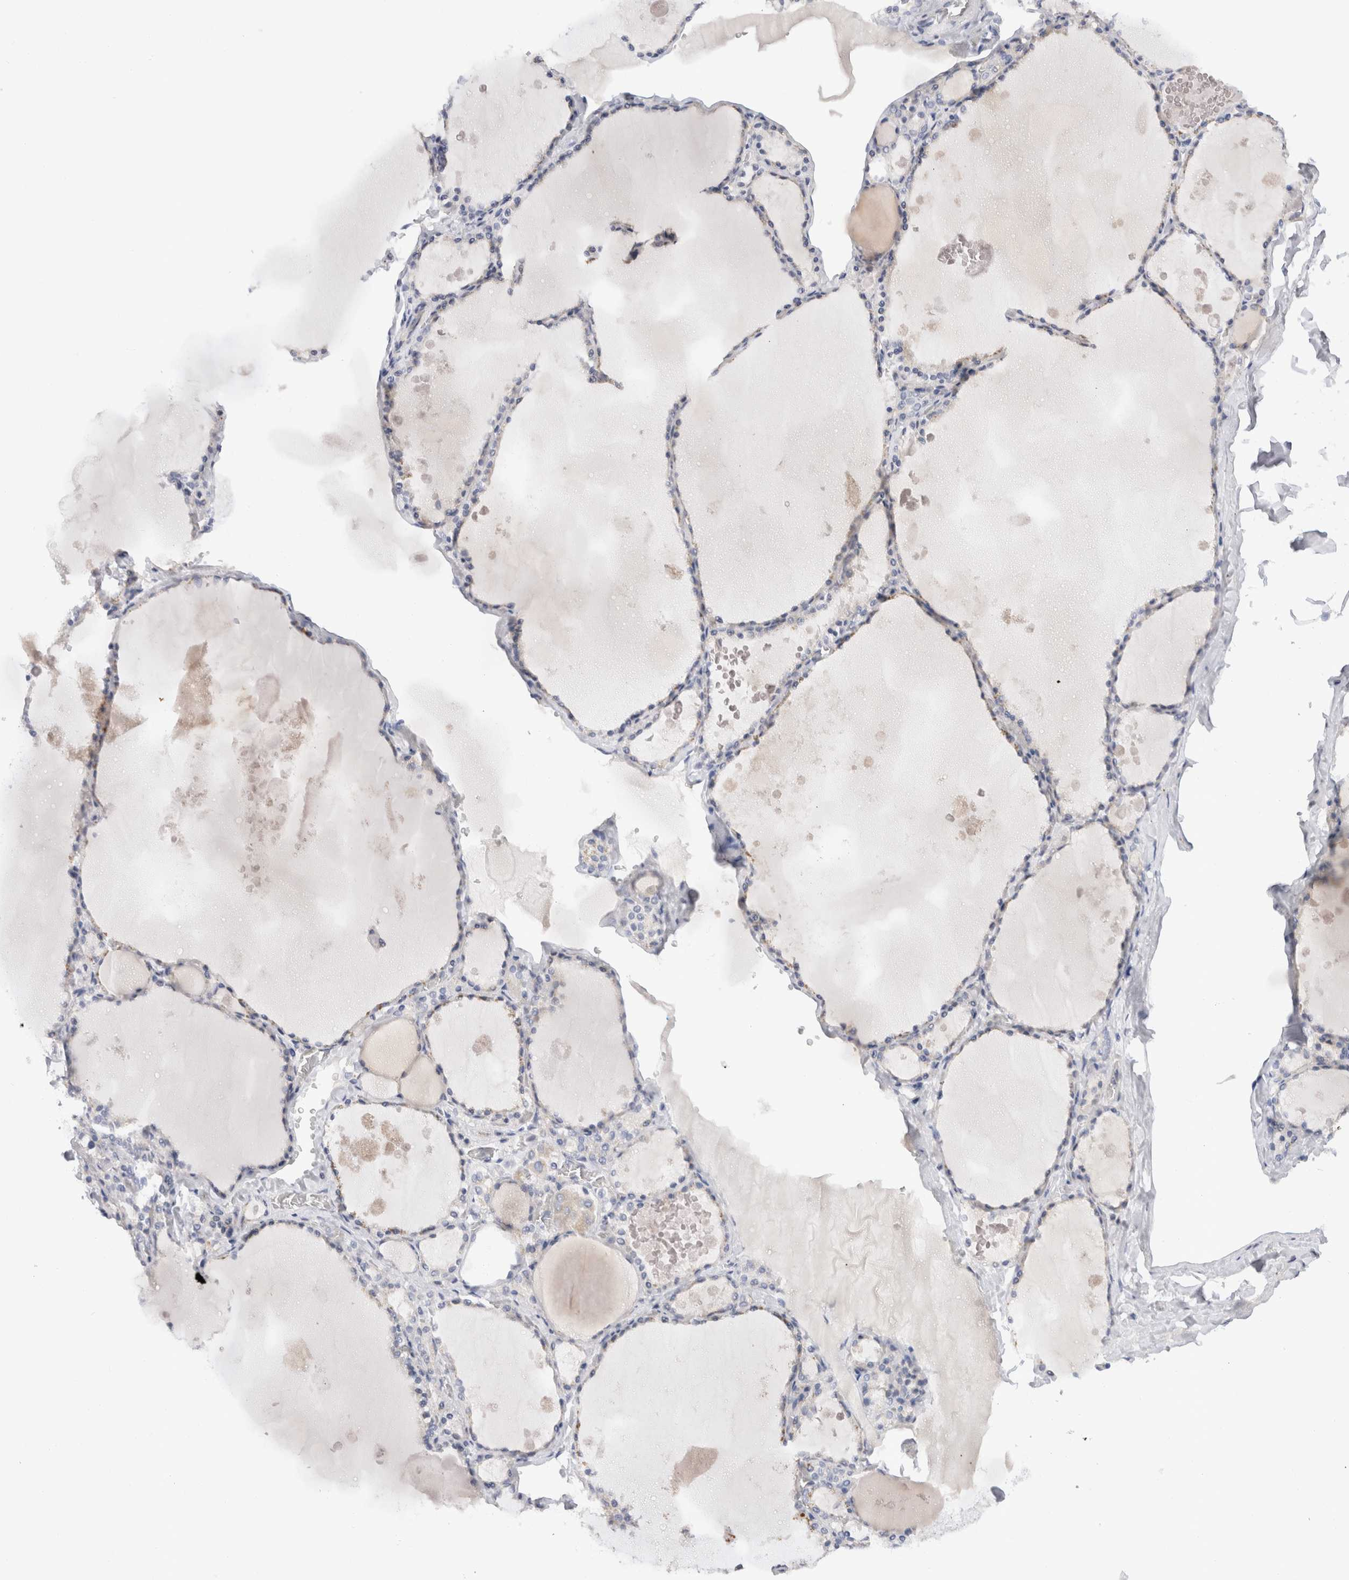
{"staining": {"intensity": "negative", "quantity": "none", "location": "none"}, "tissue": "thyroid gland", "cell_type": "Glandular cells", "image_type": "normal", "snomed": [{"axis": "morphology", "description": "Normal tissue, NOS"}, {"axis": "topography", "description": "Thyroid gland"}], "caption": "A photomicrograph of thyroid gland stained for a protein demonstrates no brown staining in glandular cells. Brightfield microscopy of IHC stained with DAB (brown) and hematoxylin (blue), captured at high magnification.", "gene": "SPINK2", "patient": {"sex": "male", "age": 56}}